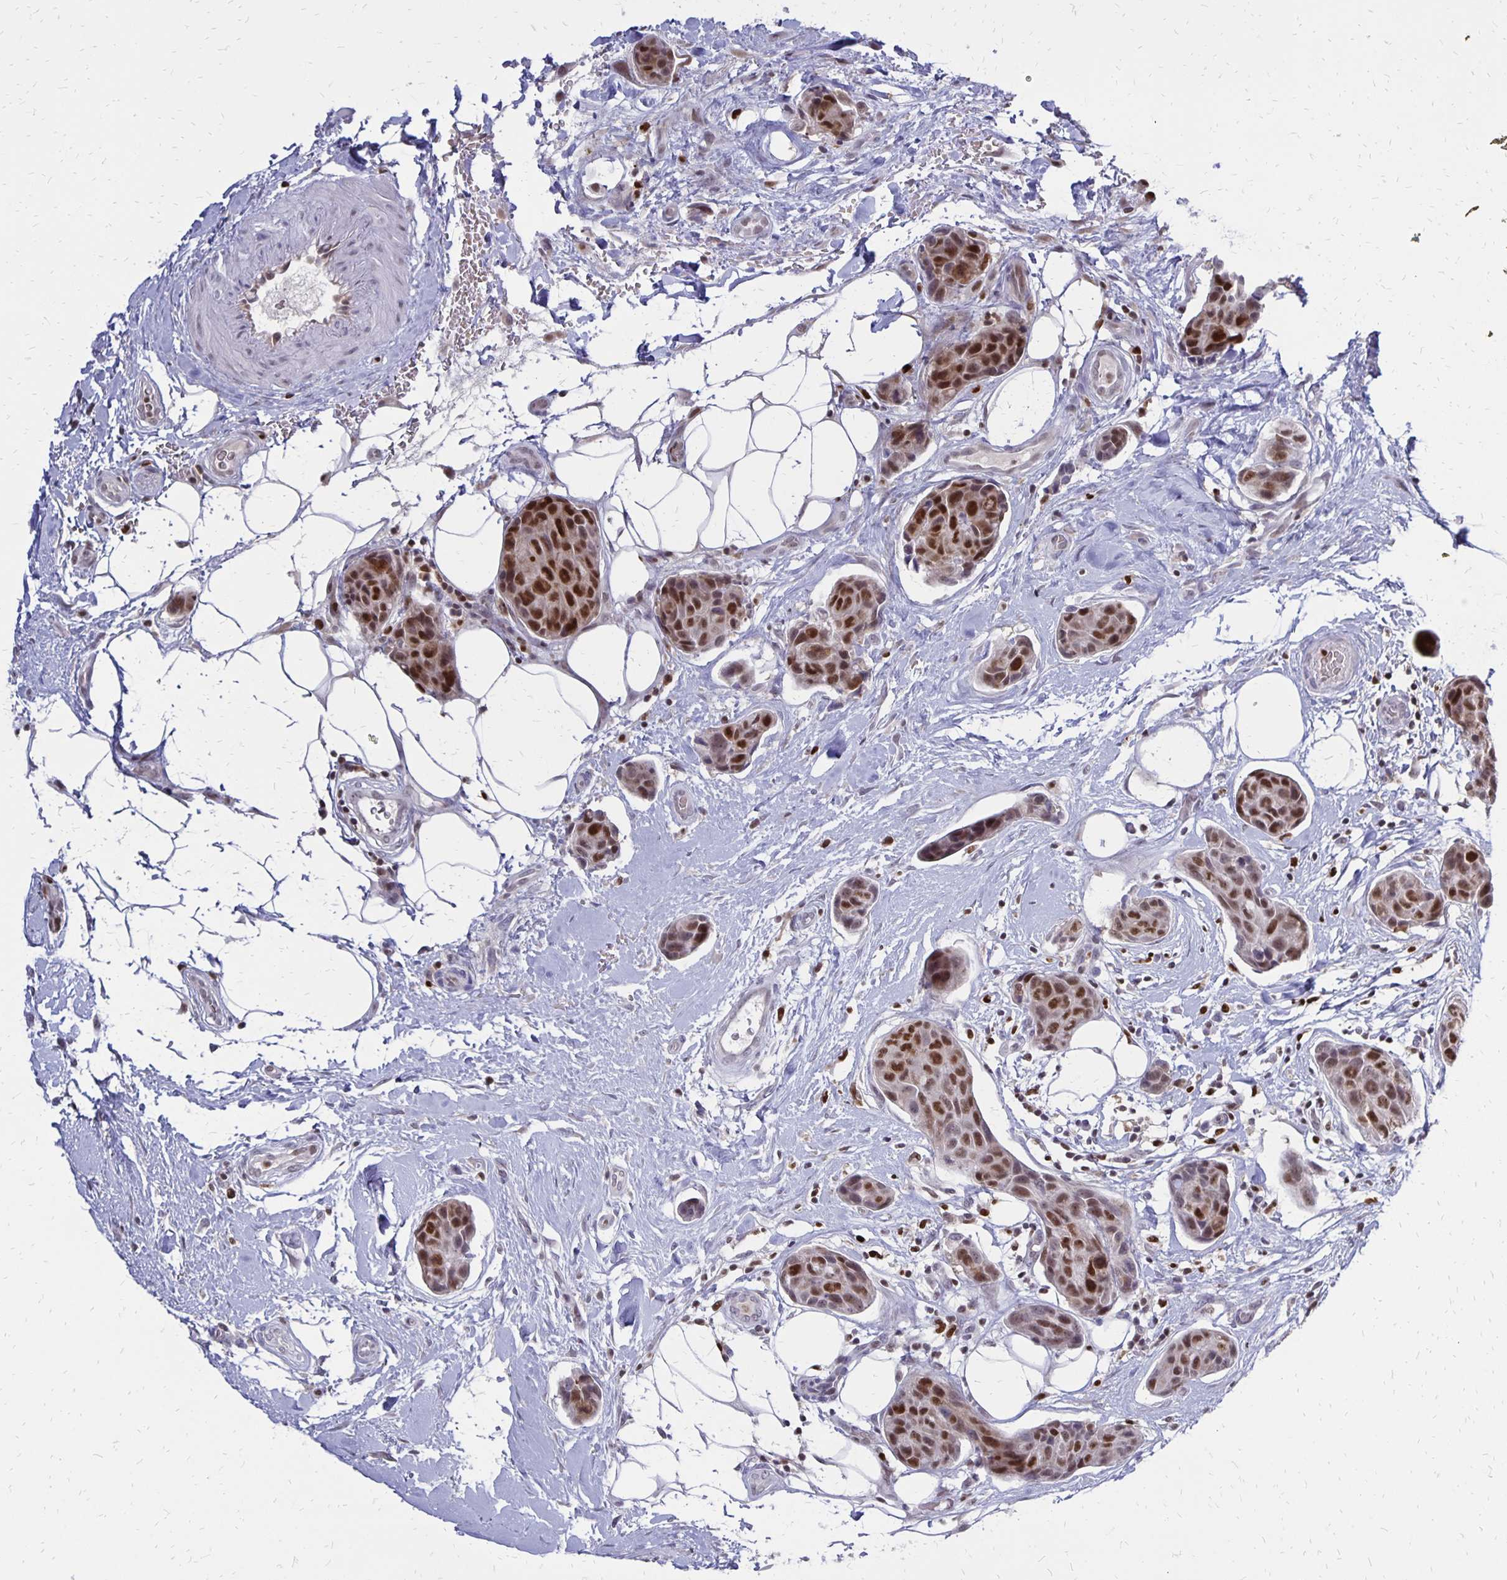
{"staining": {"intensity": "moderate", "quantity": ">75%", "location": "nuclear"}, "tissue": "breast cancer", "cell_type": "Tumor cells", "image_type": "cancer", "snomed": [{"axis": "morphology", "description": "Duct carcinoma"}, {"axis": "topography", "description": "Breast"}, {"axis": "topography", "description": "Lymph node"}], "caption": "About >75% of tumor cells in human breast cancer reveal moderate nuclear protein positivity as visualized by brown immunohistochemical staining.", "gene": "DCK", "patient": {"sex": "female", "age": 80}}